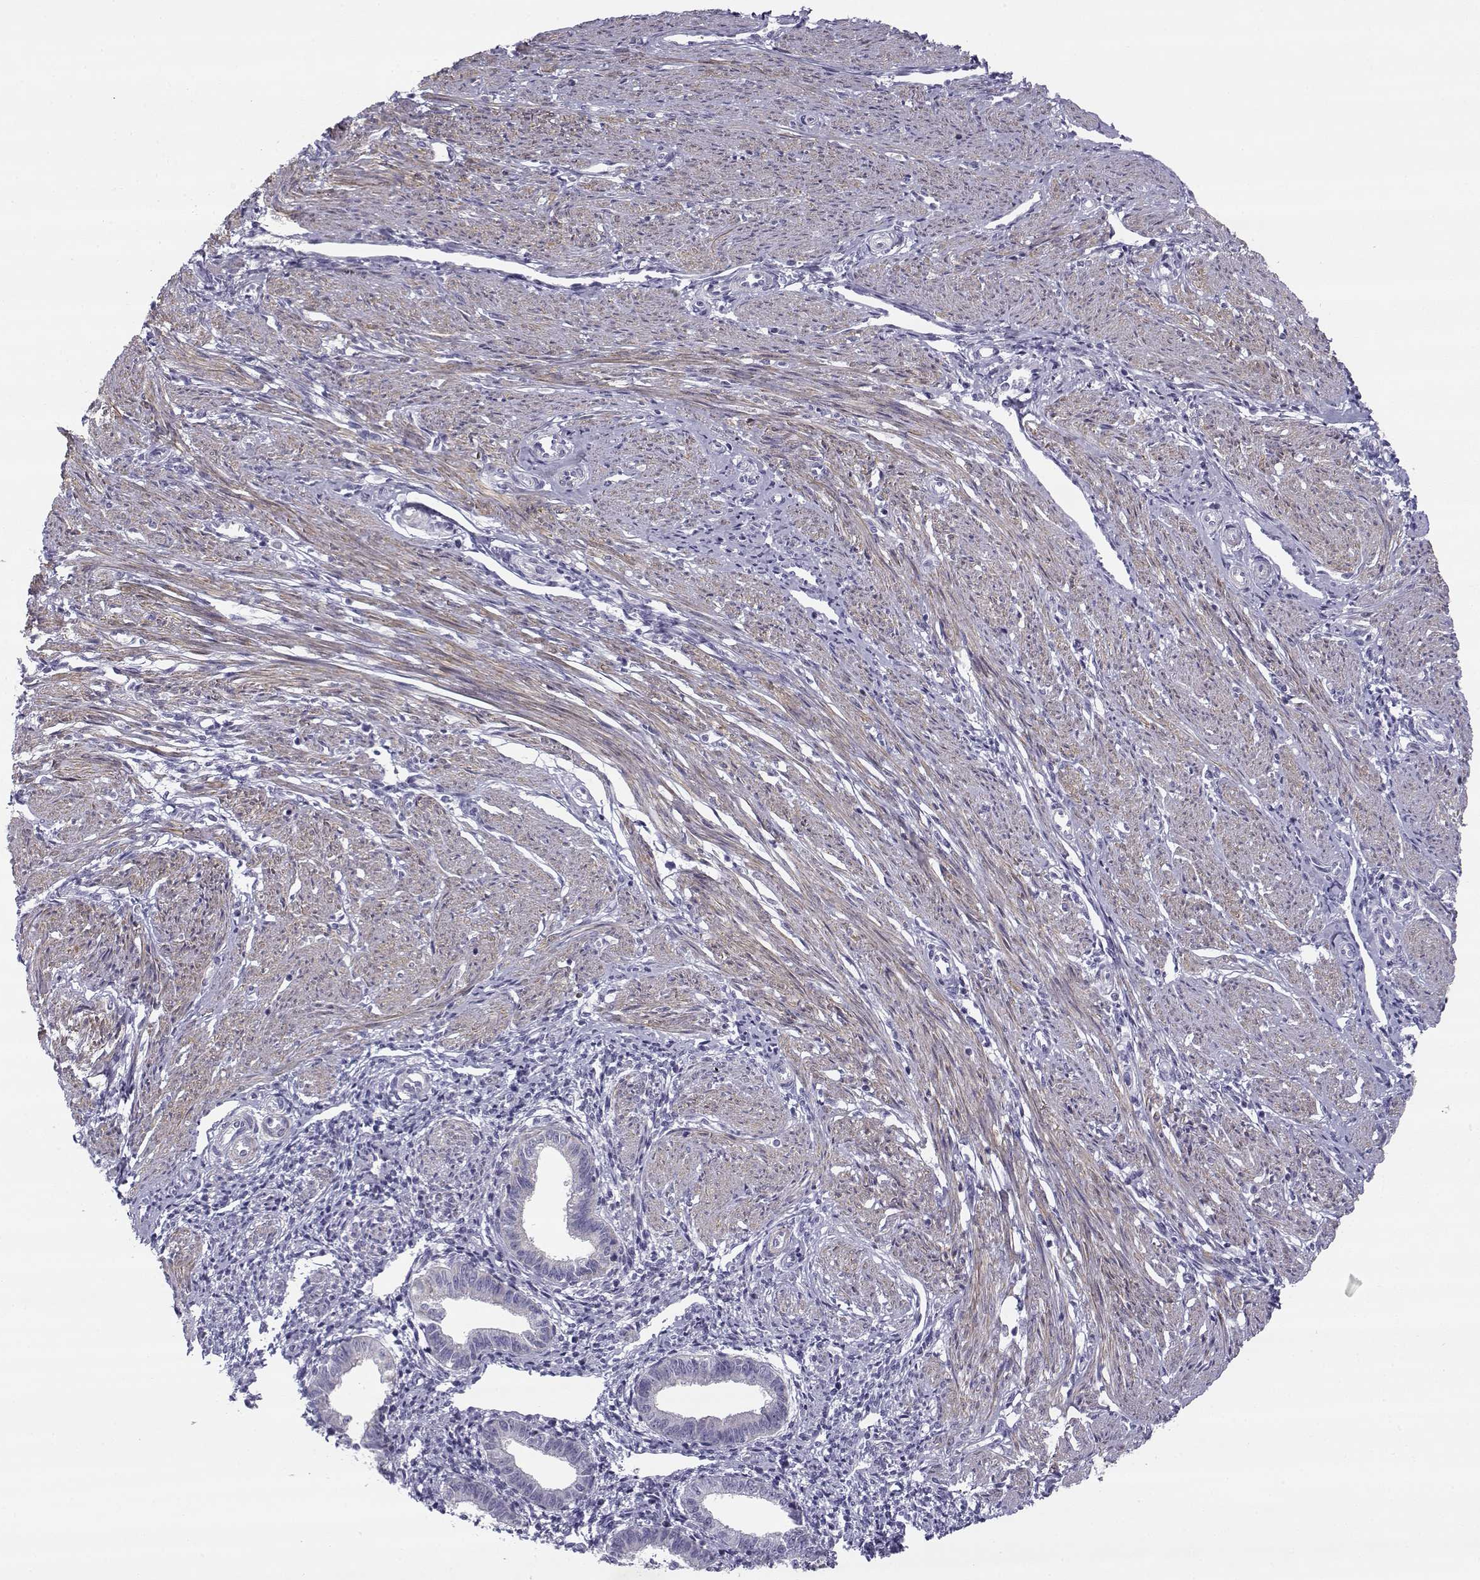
{"staining": {"intensity": "negative", "quantity": "none", "location": "none"}, "tissue": "endometrium", "cell_type": "Cells in endometrial stroma", "image_type": "normal", "snomed": [{"axis": "morphology", "description": "Normal tissue, NOS"}, {"axis": "topography", "description": "Endometrium"}], "caption": "Micrograph shows no protein staining in cells in endometrial stroma of unremarkable endometrium. (Immunohistochemistry, brightfield microscopy, high magnification).", "gene": "CREB3L3", "patient": {"sex": "female", "age": 37}}